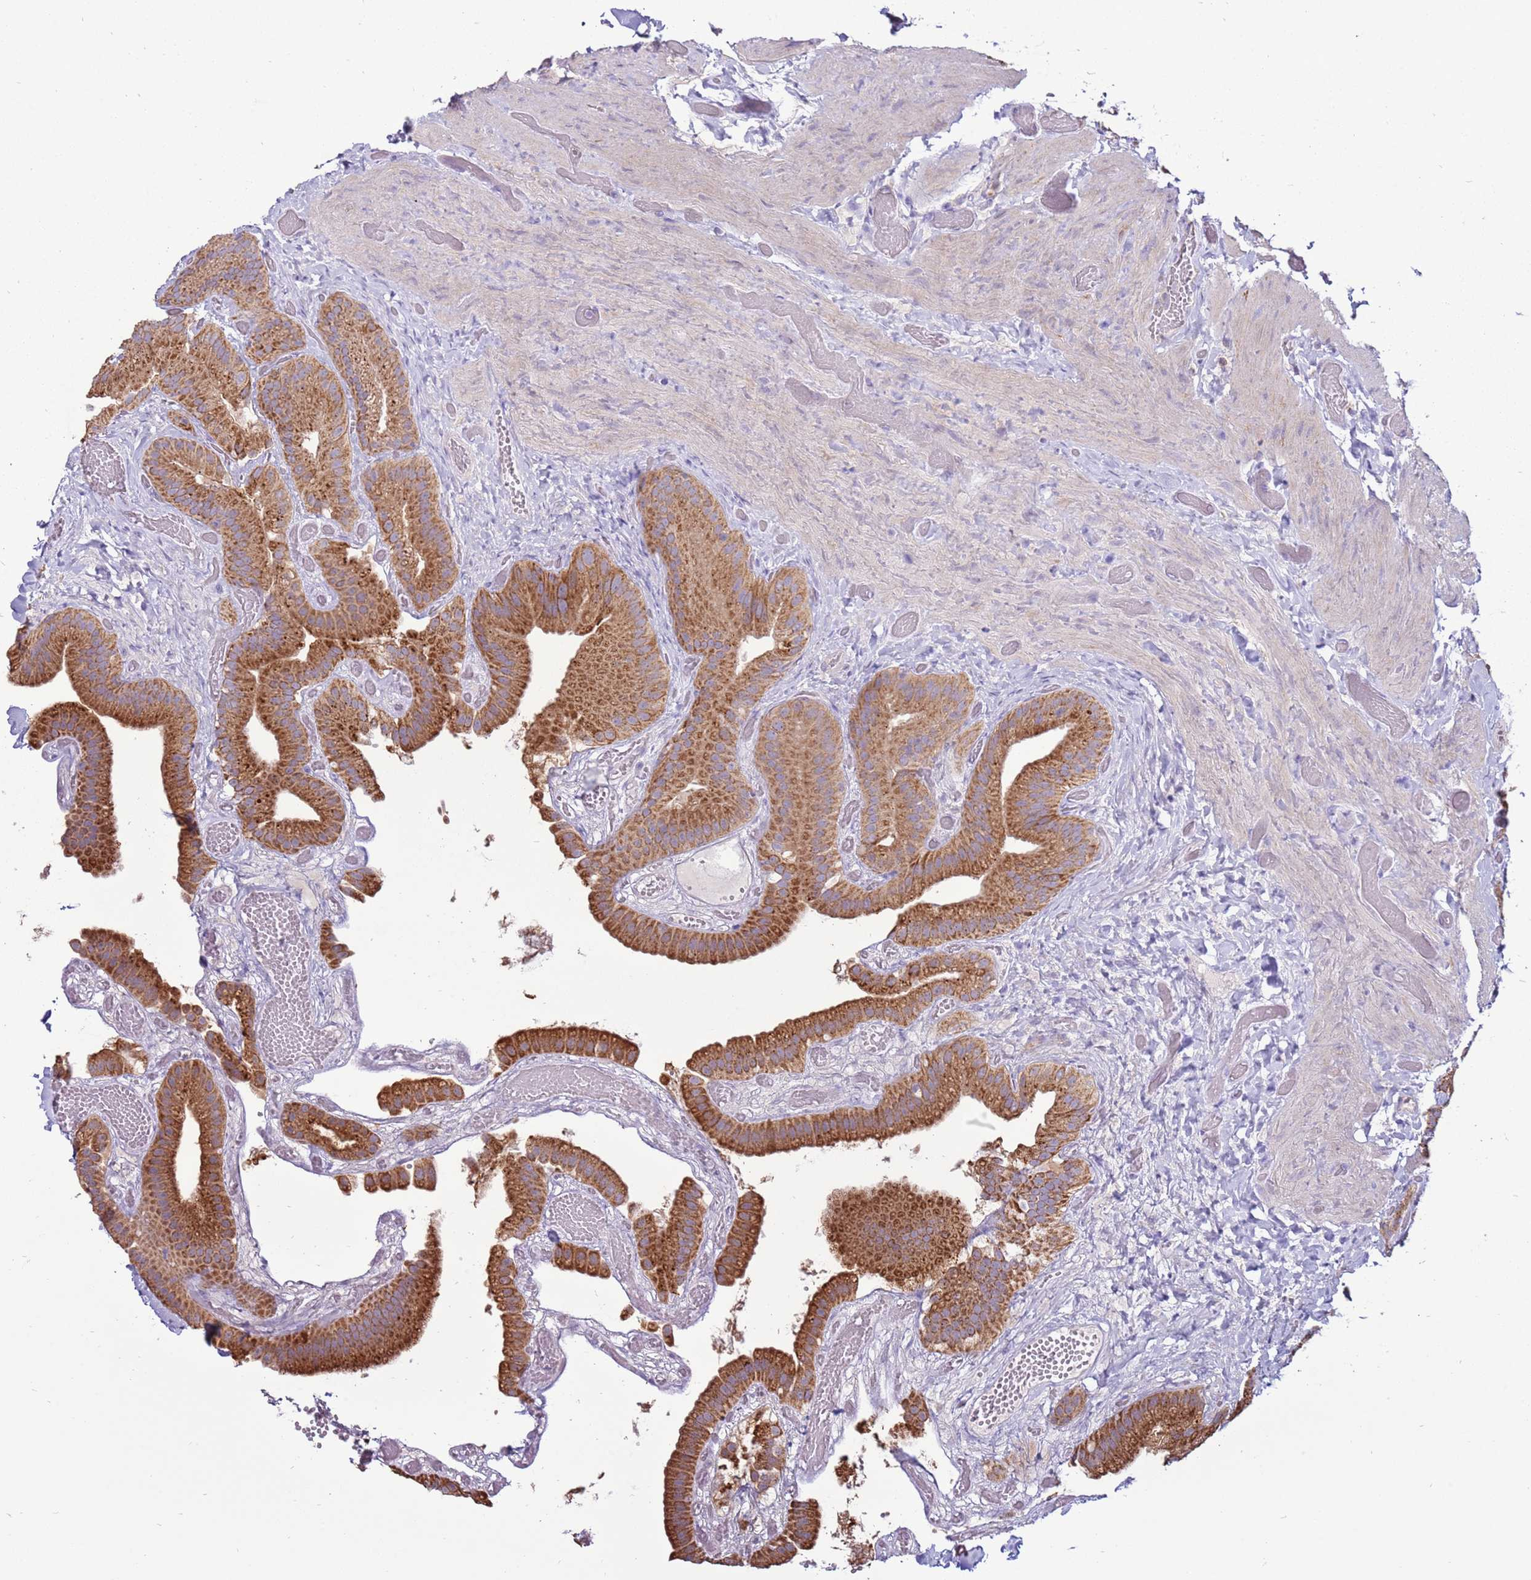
{"staining": {"intensity": "strong", "quantity": ">75%", "location": "cytoplasmic/membranous"}, "tissue": "gallbladder", "cell_type": "Glandular cells", "image_type": "normal", "snomed": [{"axis": "morphology", "description": "Normal tissue, NOS"}, {"axis": "topography", "description": "Gallbladder"}], "caption": "A photomicrograph showing strong cytoplasmic/membranous expression in about >75% of glandular cells in unremarkable gallbladder, as visualized by brown immunohistochemical staining.", "gene": "TRAPPC4", "patient": {"sex": "female", "age": 64}}